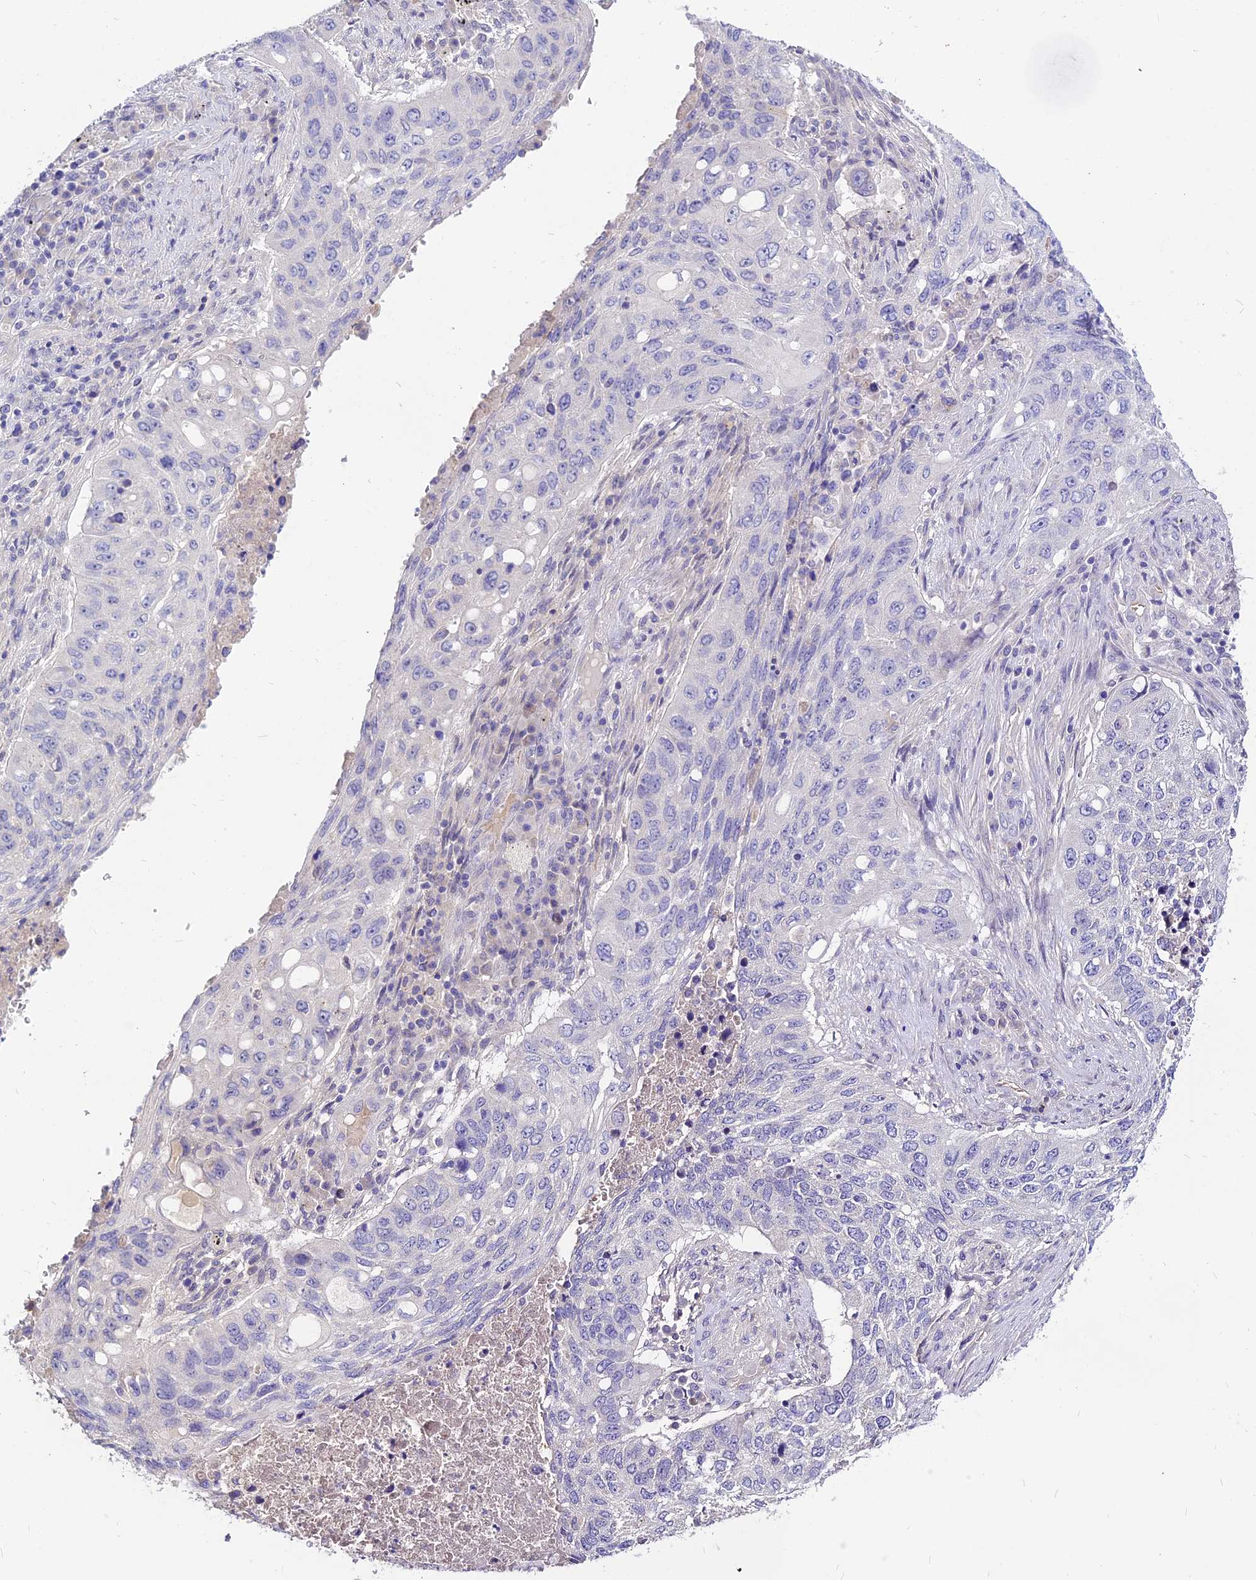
{"staining": {"intensity": "negative", "quantity": "none", "location": "none"}, "tissue": "lung cancer", "cell_type": "Tumor cells", "image_type": "cancer", "snomed": [{"axis": "morphology", "description": "Squamous cell carcinoma, NOS"}, {"axis": "topography", "description": "Lung"}], "caption": "This is an immunohistochemistry (IHC) micrograph of human squamous cell carcinoma (lung). There is no expression in tumor cells.", "gene": "CZIB", "patient": {"sex": "female", "age": 63}}